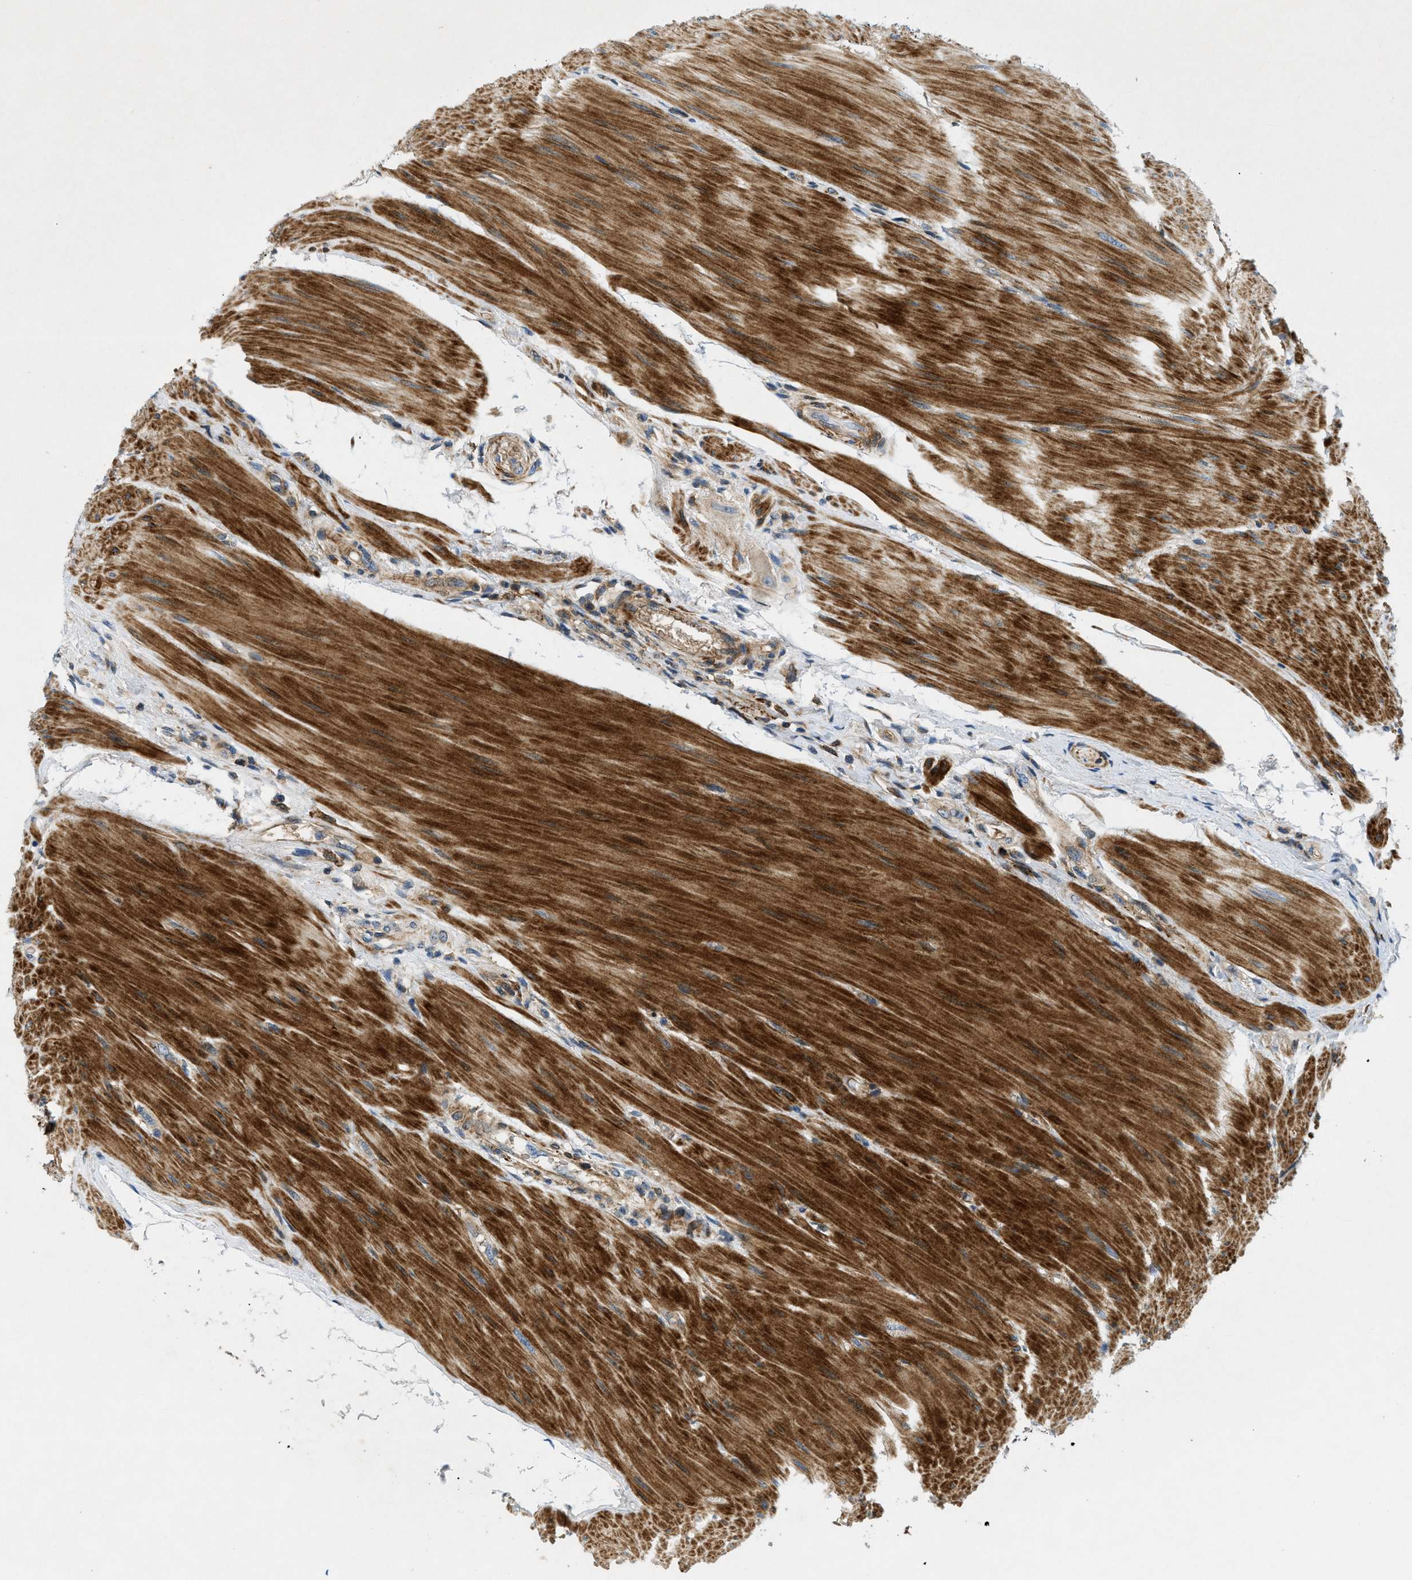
{"staining": {"intensity": "moderate", "quantity": ">75%", "location": "cytoplasmic/membranous"}, "tissue": "colorectal cancer", "cell_type": "Tumor cells", "image_type": "cancer", "snomed": [{"axis": "morphology", "description": "Adenocarcinoma, NOS"}, {"axis": "topography", "description": "Rectum"}], "caption": "Colorectal cancer (adenocarcinoma) stained for a protein displays moderate cytoplasmic/membranous positivity in tumor cells.", "gene": "DHODH", "patient": {"sex": "male", "age": 51}}